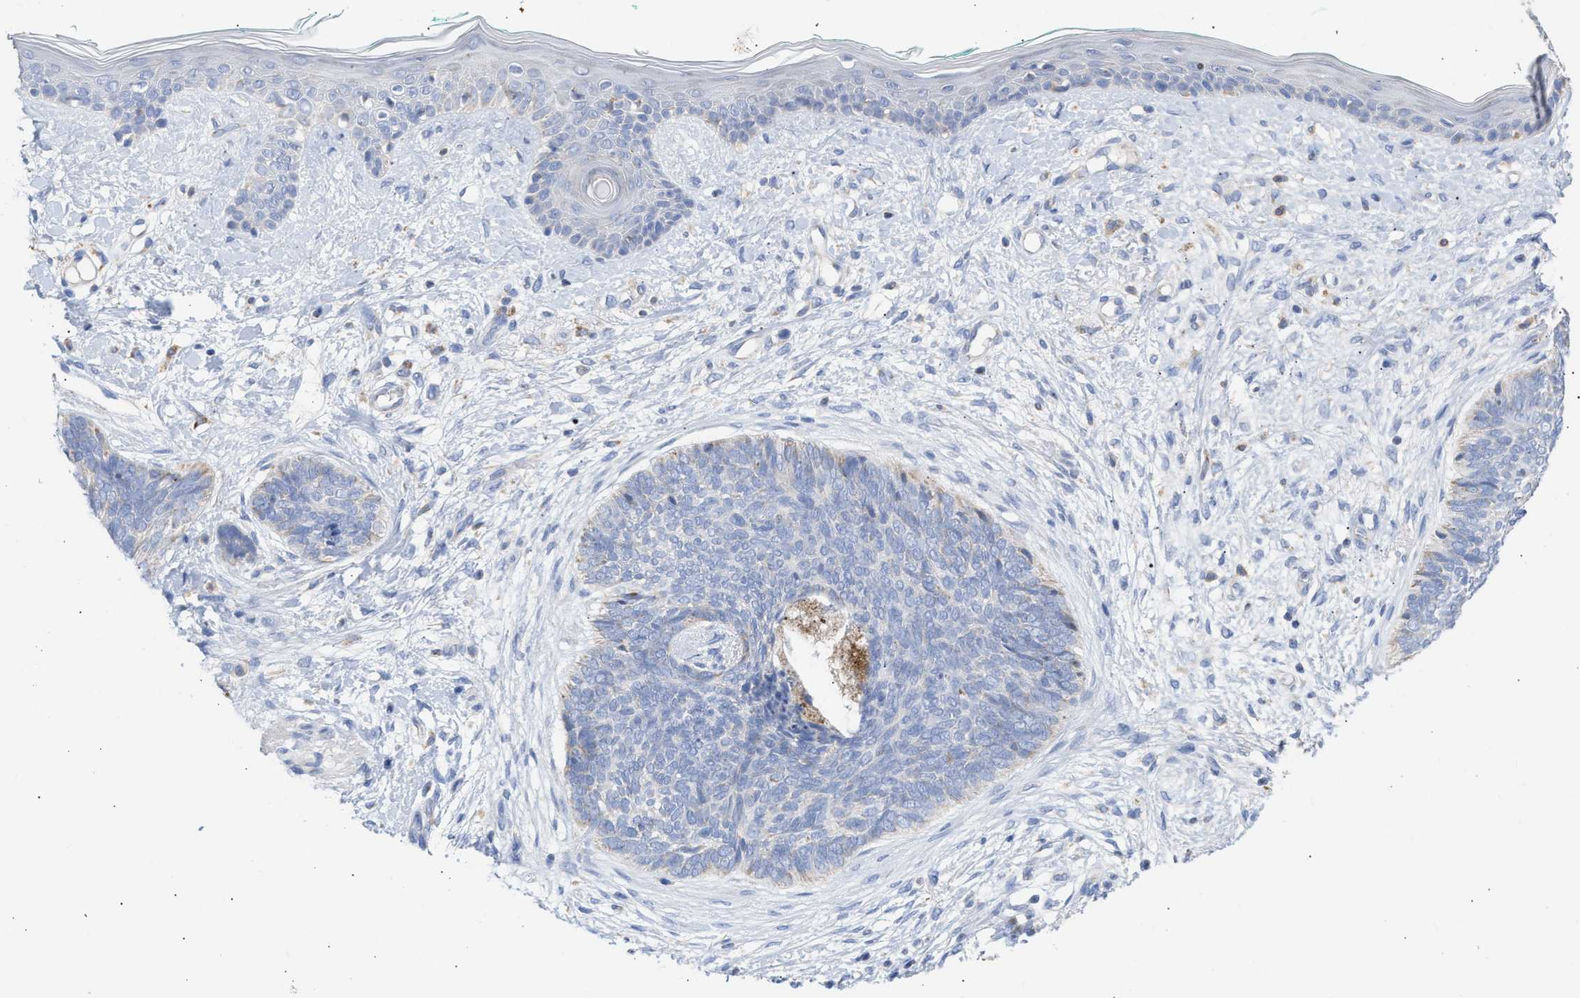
{"staining": {"intensity": "negative", "quantity": "none", "location": "none"}, "tissue": "skin cancer", "cell_type": "Tumor cells", "image_type": "cancer", "snomed": [{"axis": "morphology", "description": "Basal cell carcinoma"}, {"axis": "topography", "description": "Skin"}], "caption": "DAB immunohistochemical staining of human skin cancer (basal cell carcinoma) exhibits no significant positivity in tumor cells.", "gene": "ACOT13", "patient": {"sex": "female", "age": 84}}